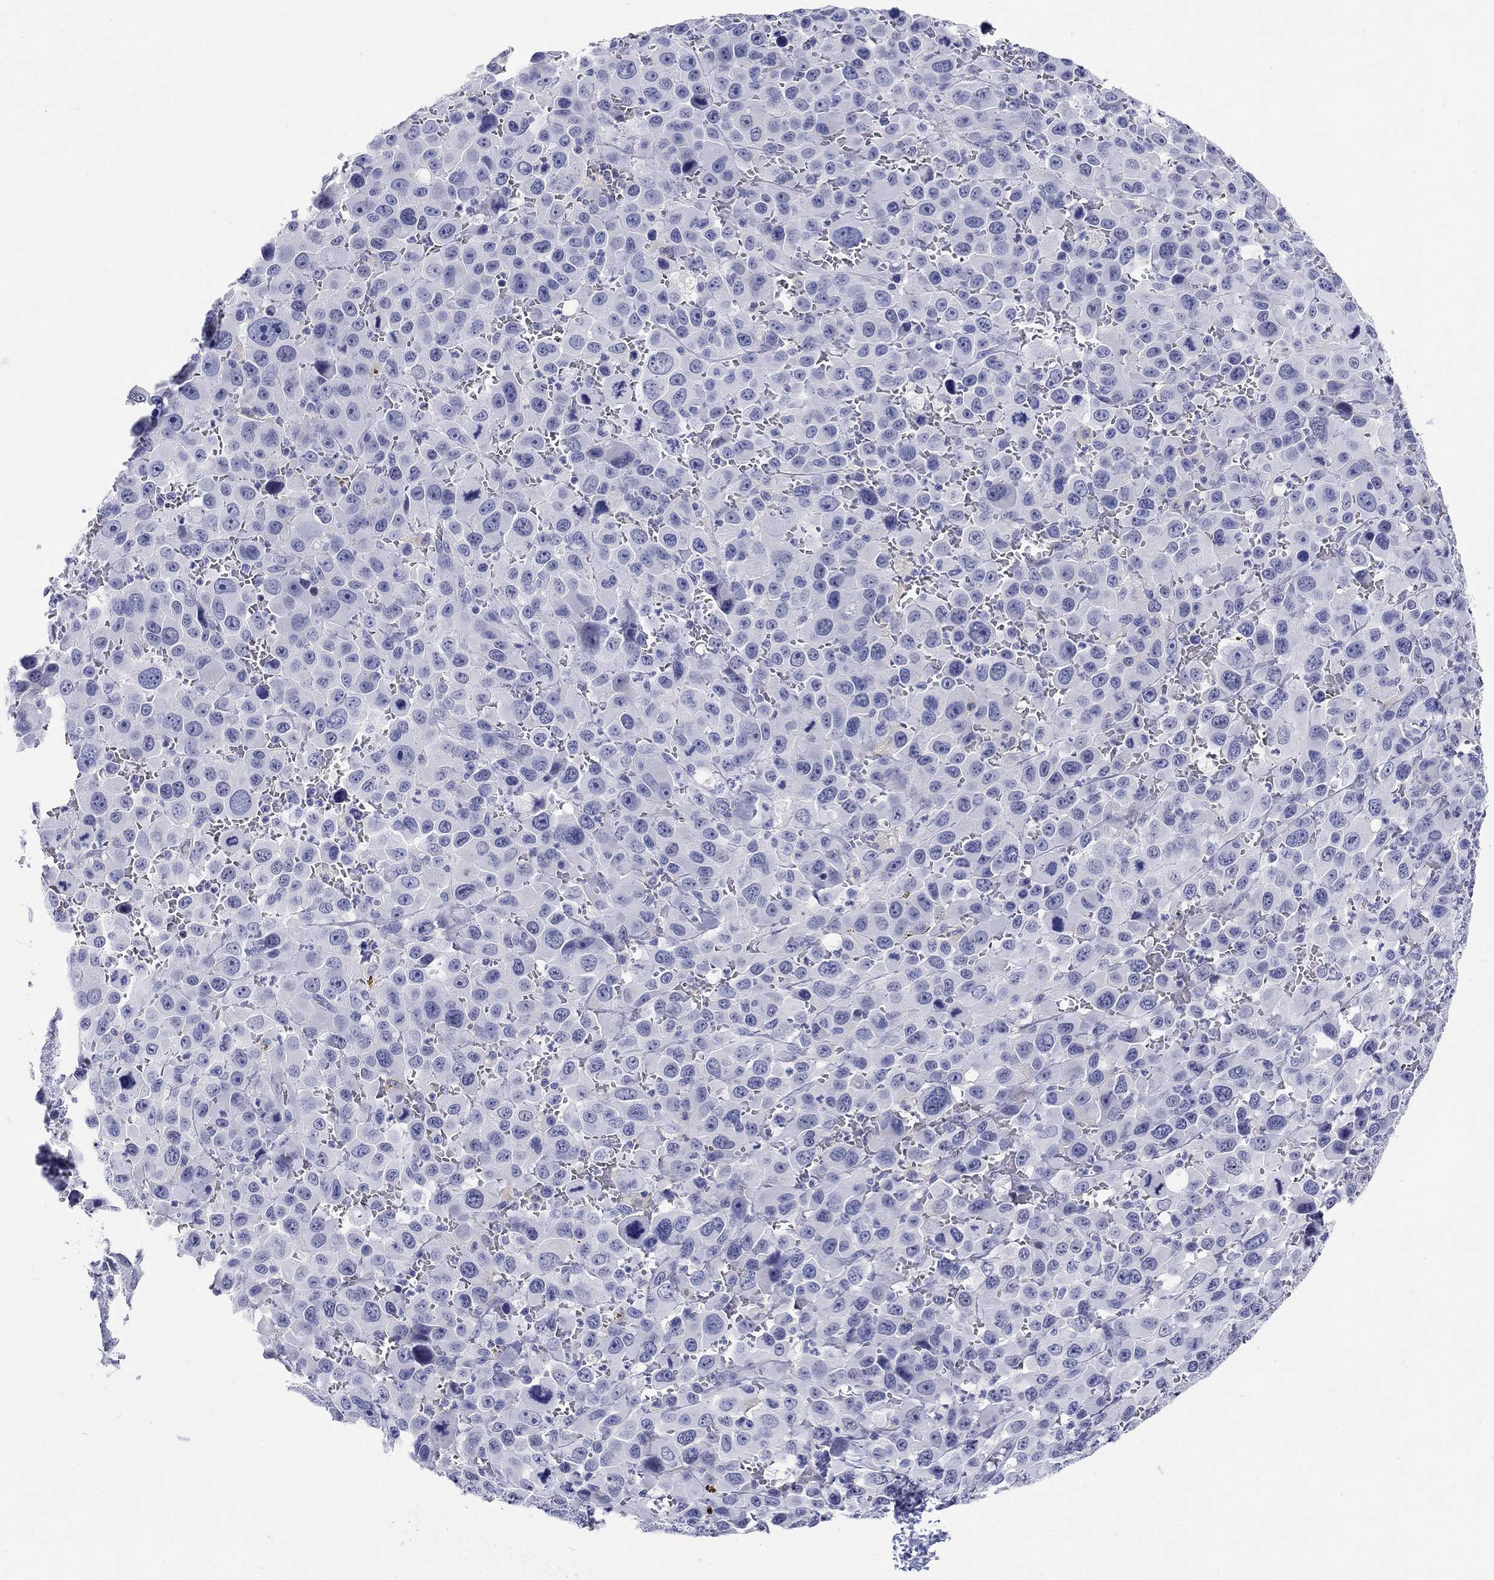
{"staining": {"intensity": "negative", "quantity": "none", "location": "none"}, "tissue": "melanoma", "cell_type": "Tumor cells", "image_type": "cancer", "snomed": [{"axis": "morphology", "description": "Malignant melanoma, NOS"}, {"axis": "topography", "description": "Skin"}], "caption": "Image shows no protein expression in tumor cells of melanoma tissue. (Brightfield microscopy of DAB (3,3'-diaminobenzidine) IHC at high magnification).", "gene": "LAMP5", "patient": {"sex": "female", "age": 91}}